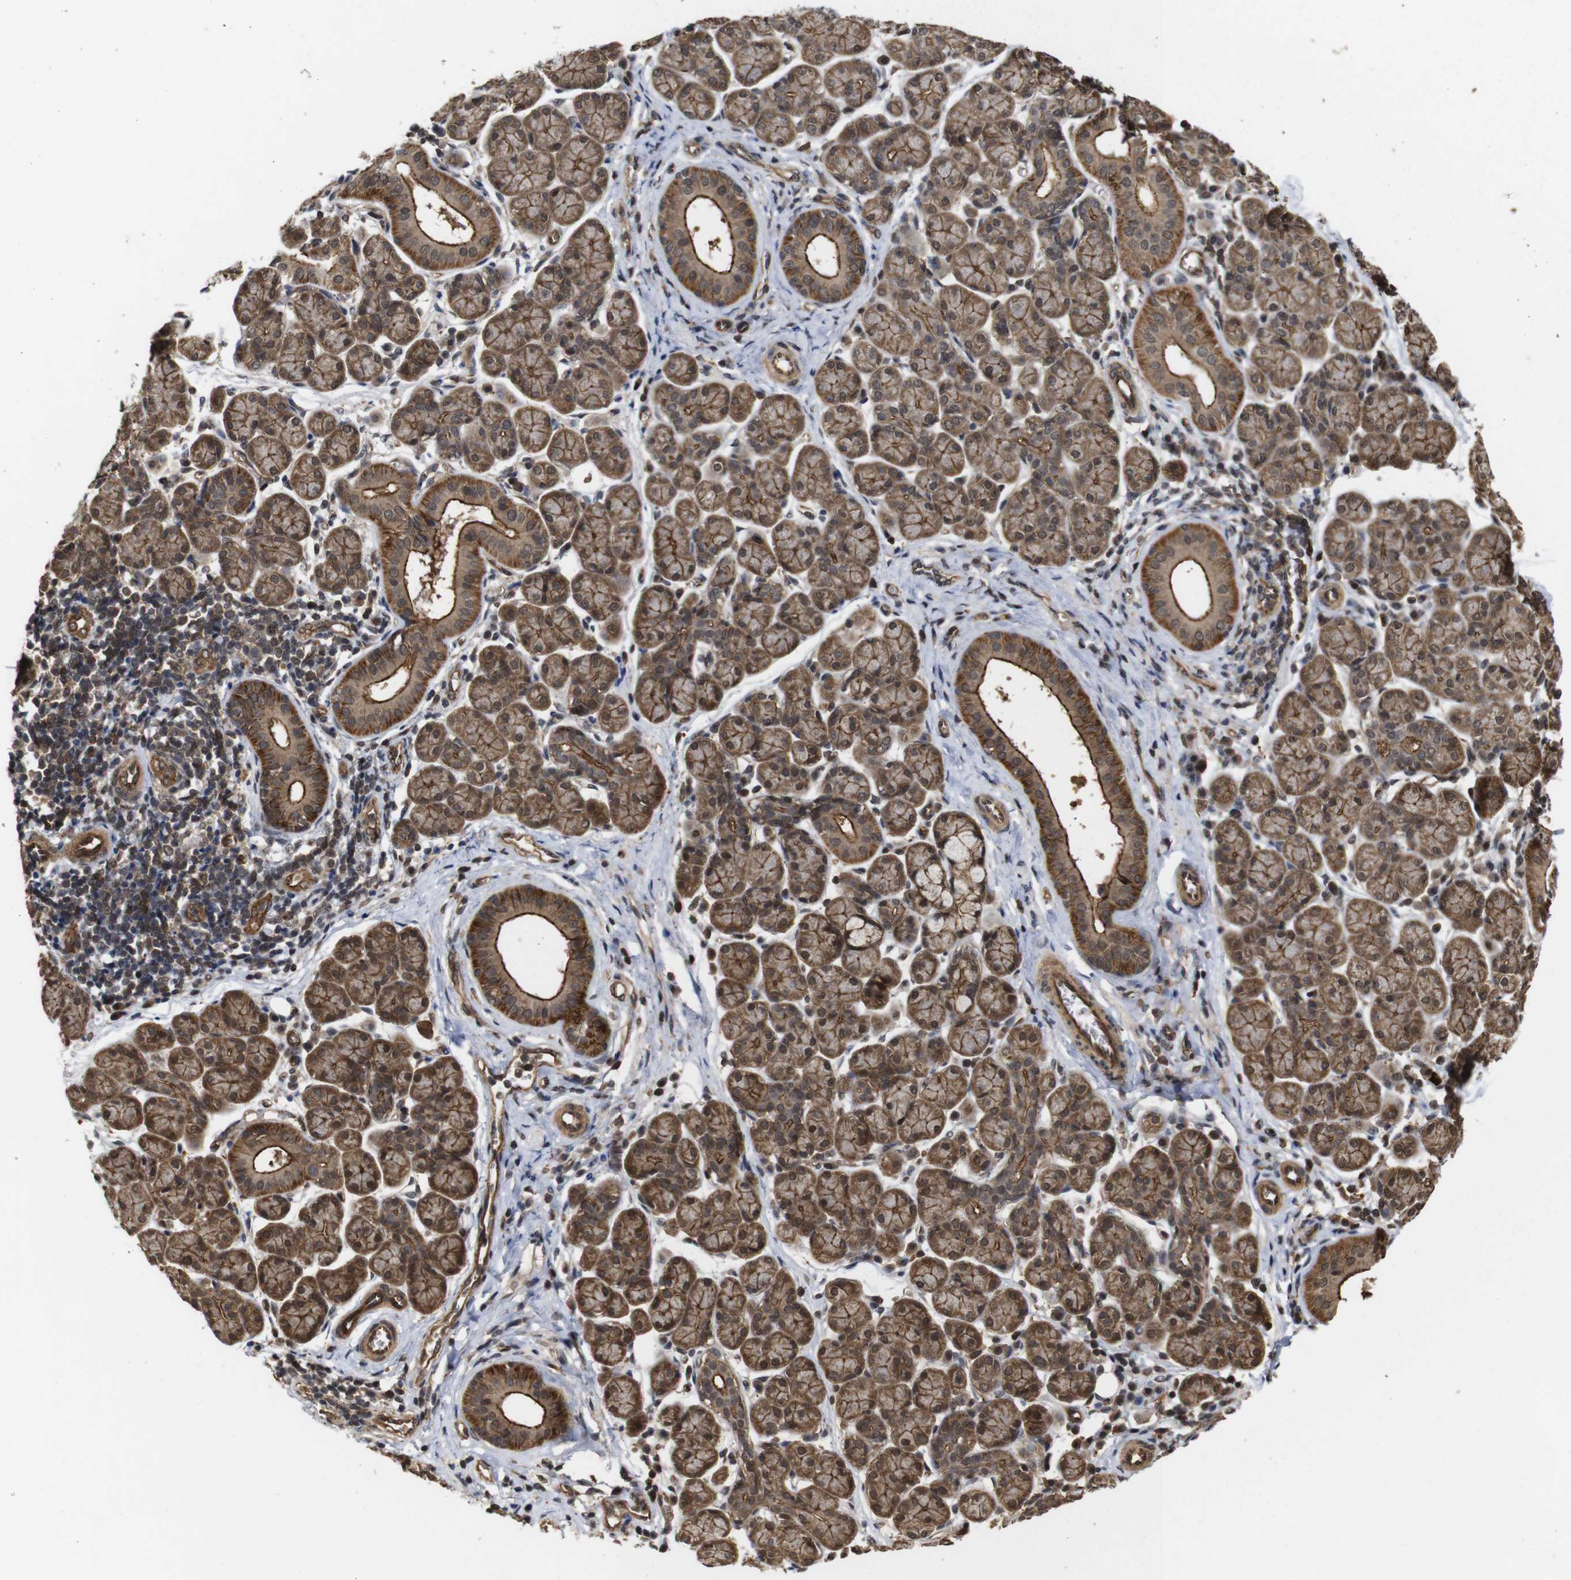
{"staining": {"intensity": "moderate", "quantity": ">75%", "location": "cytoplasmic/membranous"}, "tissue": "salivary gland", "cell_type": "Glandular cells", "image_type": "normal", "snomed": [{"axis": "morphology", "description": "Normal tissue, NOS"}, {"axis": "morphology", "description": "Inflammation, NOS"}, {"axis": "topography", "description": "Lymph node"}, {"axis": "topography", "description": "Salivary gland"}], "caption": "Immunohistochemistry (IHC) micrograph of unremarkable human salivary gland stained for a protein (brown), which demonstrates medium levels of moderate cytoplasmic/membranous staining in approximately >75% of glandular cells.", "gene": "NANOS1", "patient": {"sex": "male", "age": 3}}